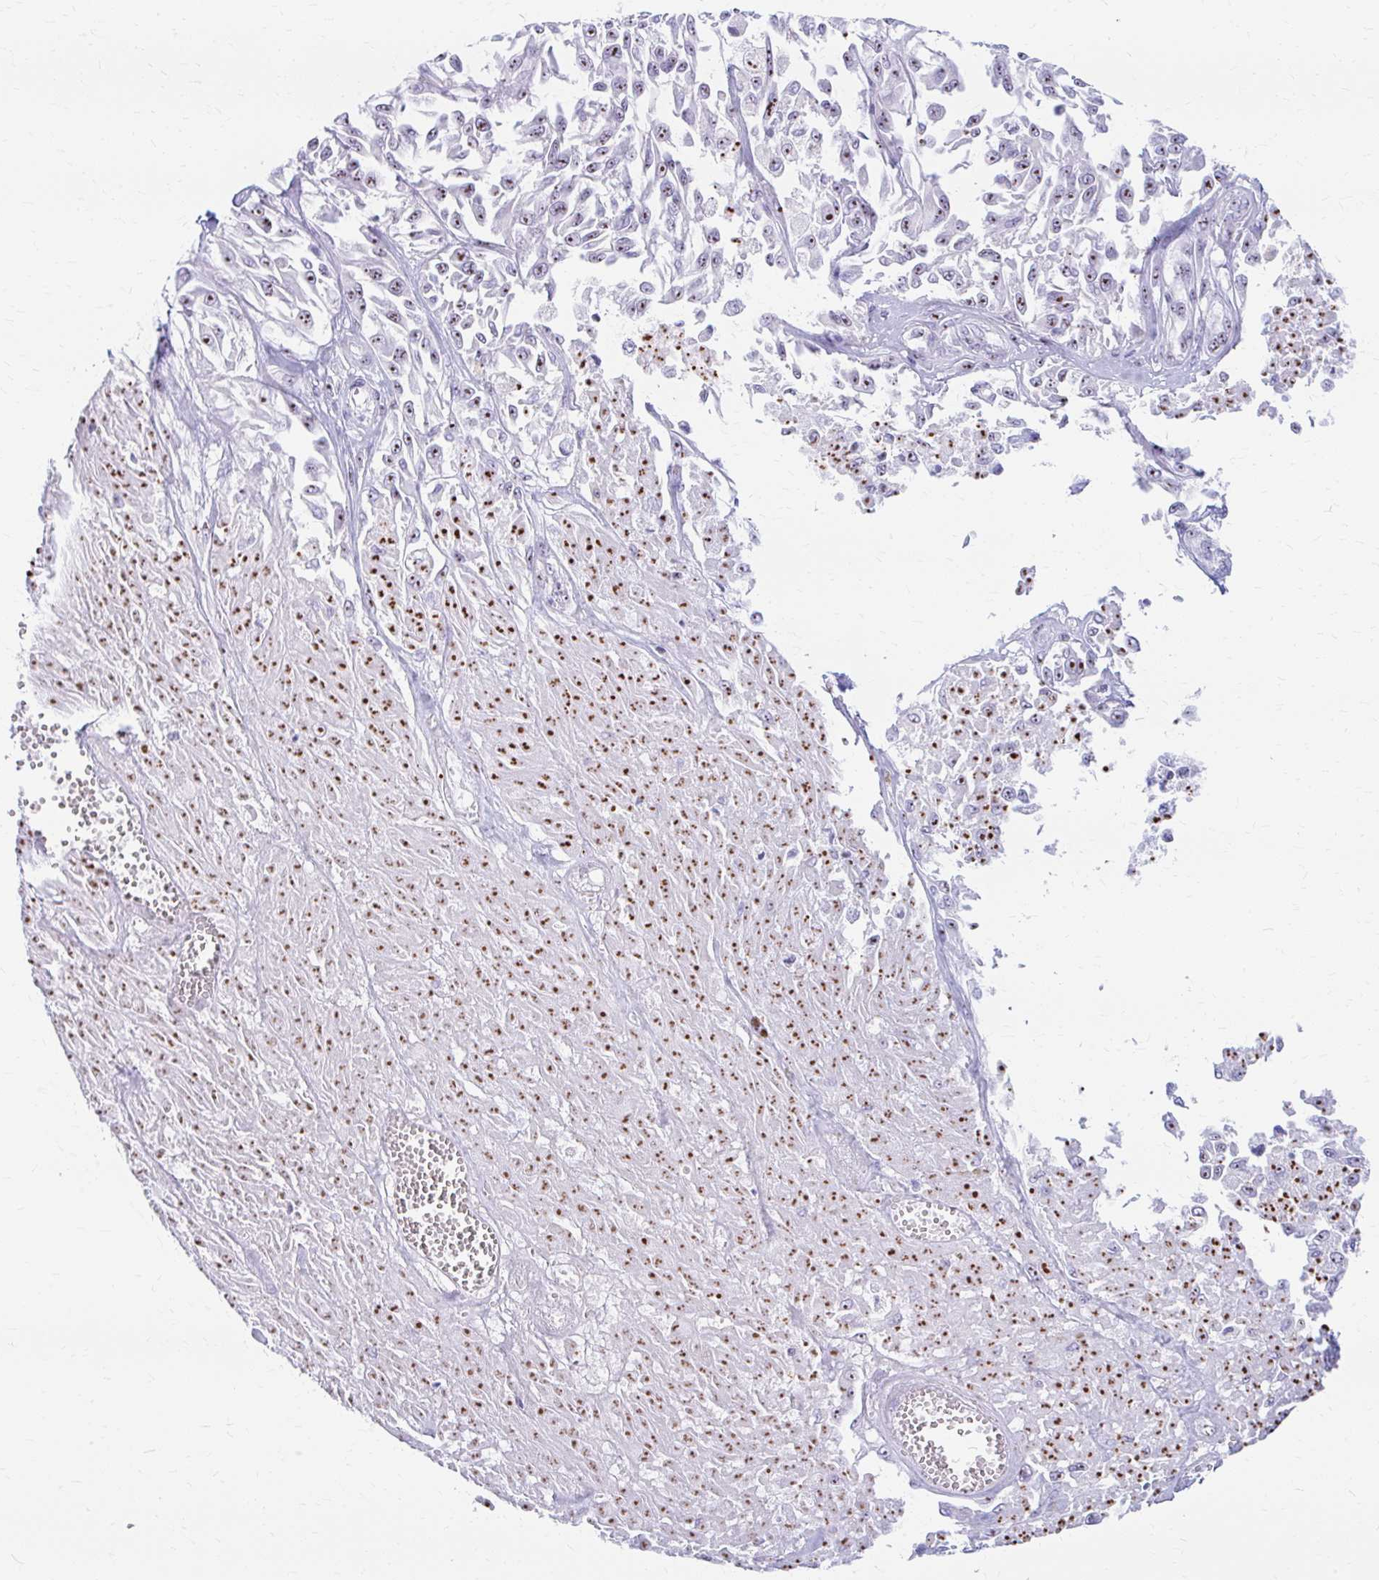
{"staining": {"intensity": "moderate", "quantity": ">75%", "location": "nuclear"}, "tissue": "melanoma", "cell_type": "Tumor cells", "image_type": "cancer", "snomed": [{"axis": "morphology", "description": "Malignant melanoma, NOS"}, {"axis": "topography", "description": "Skin"}], "caption": "Malignant melanoma stained with DAB IHC shows medium levels of moderate nuclear positivity in approximately >75% of tumor cells.", "gene": "FTSJ3", "patient": {"sex": "male", "age": 94}}